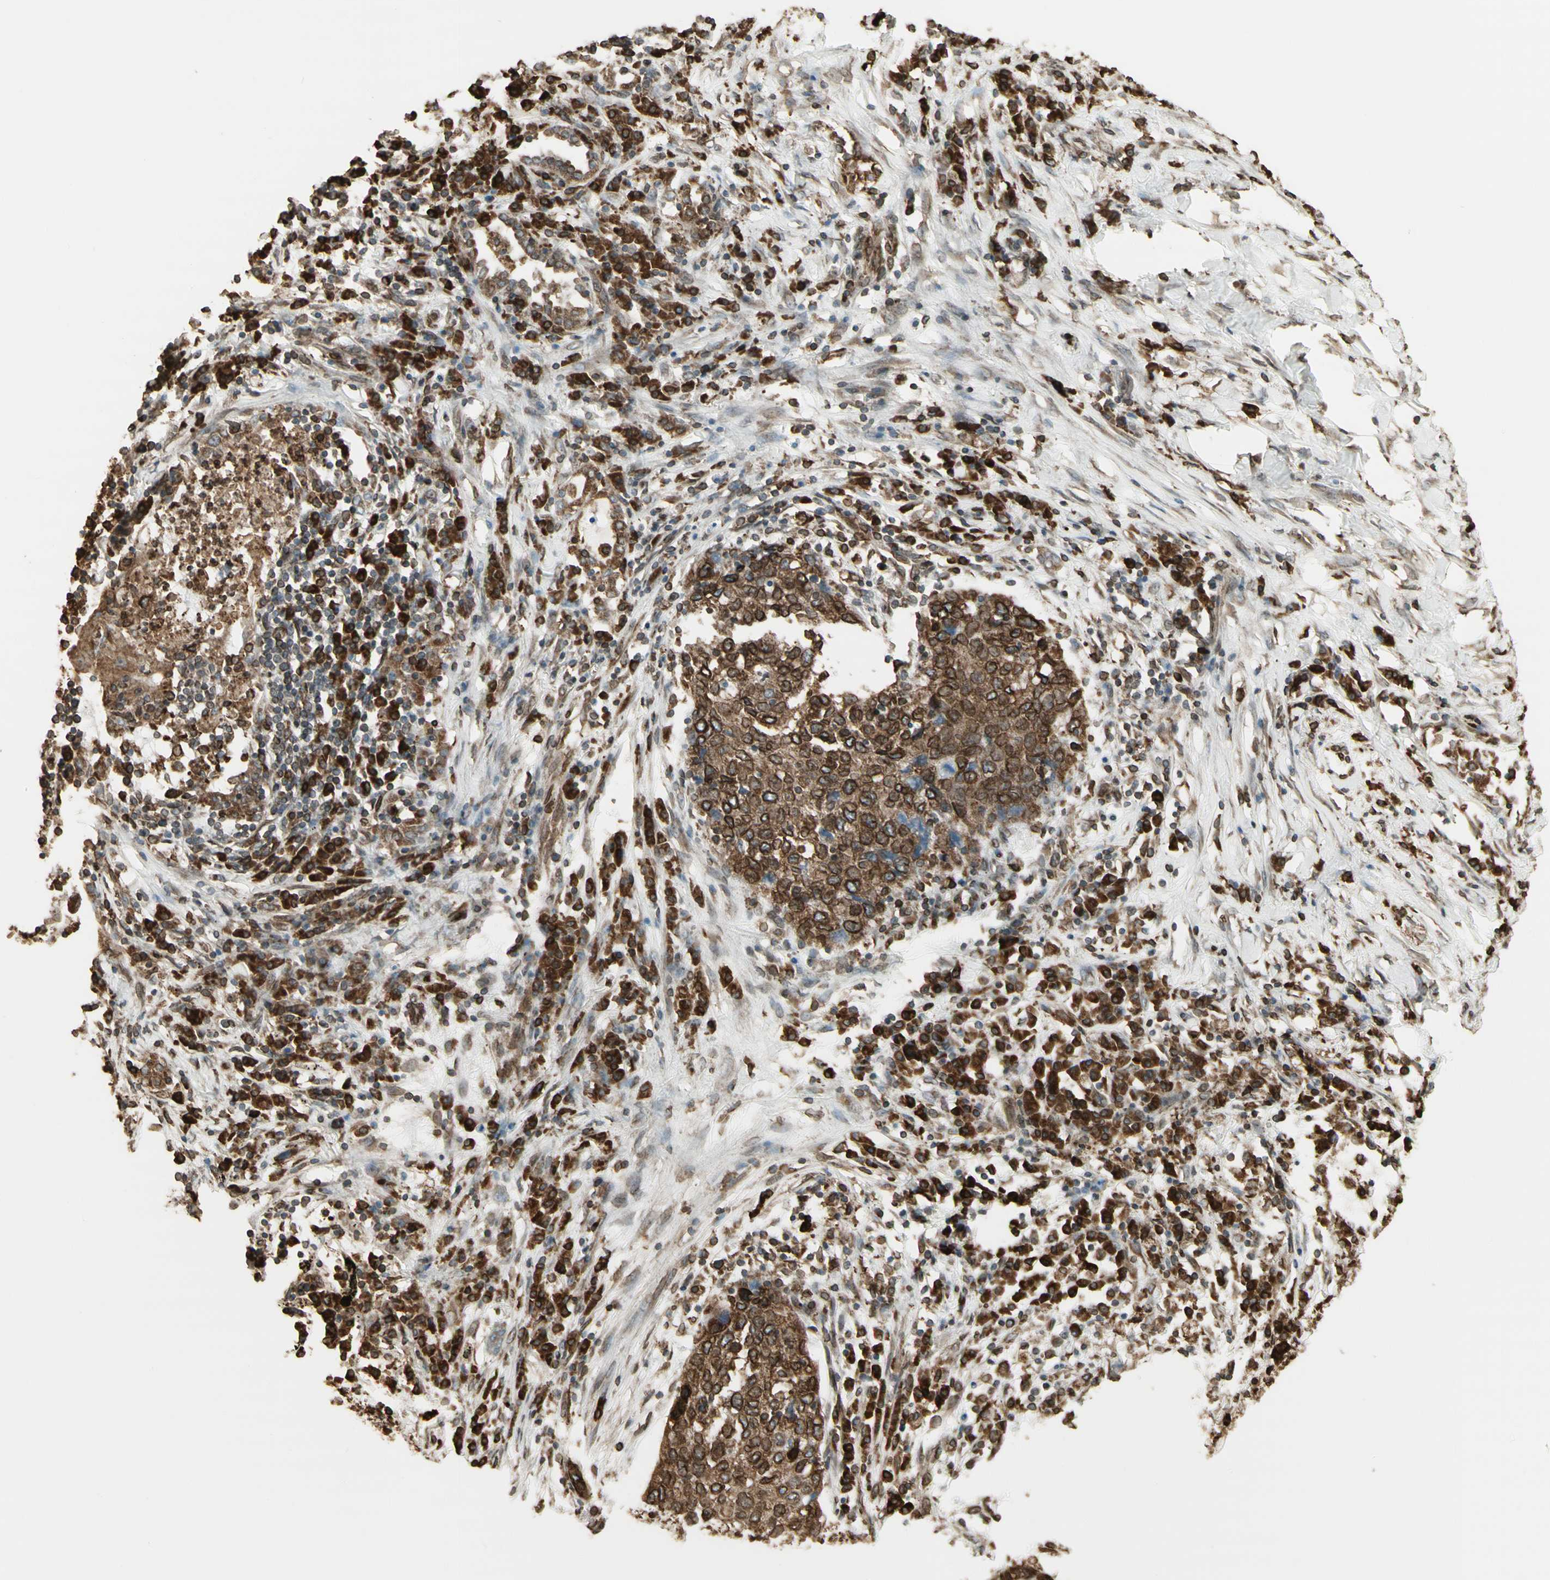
{"staining": {"intensity": "strong", "quantity": ">75%", "location": "cytoplasmic/membranous"}, "tissue": "lung cancer", "cell_type": "Tumor cells", "image_type": "cancer", "snomed": [{"axis": "morphology", "description": "Squamous cell carcinoma, NOS"}, {"axis": "topography", "description": "Lung"}], "caption": "Immunohistochemical staining of lung cancer (squamous cell carcinoma) displays strong cytoplasmic/membranous protein staining in approximately >75% of tumor cells.", "gene": "CANX", "patient": {"sex": "female", "age": 63}}